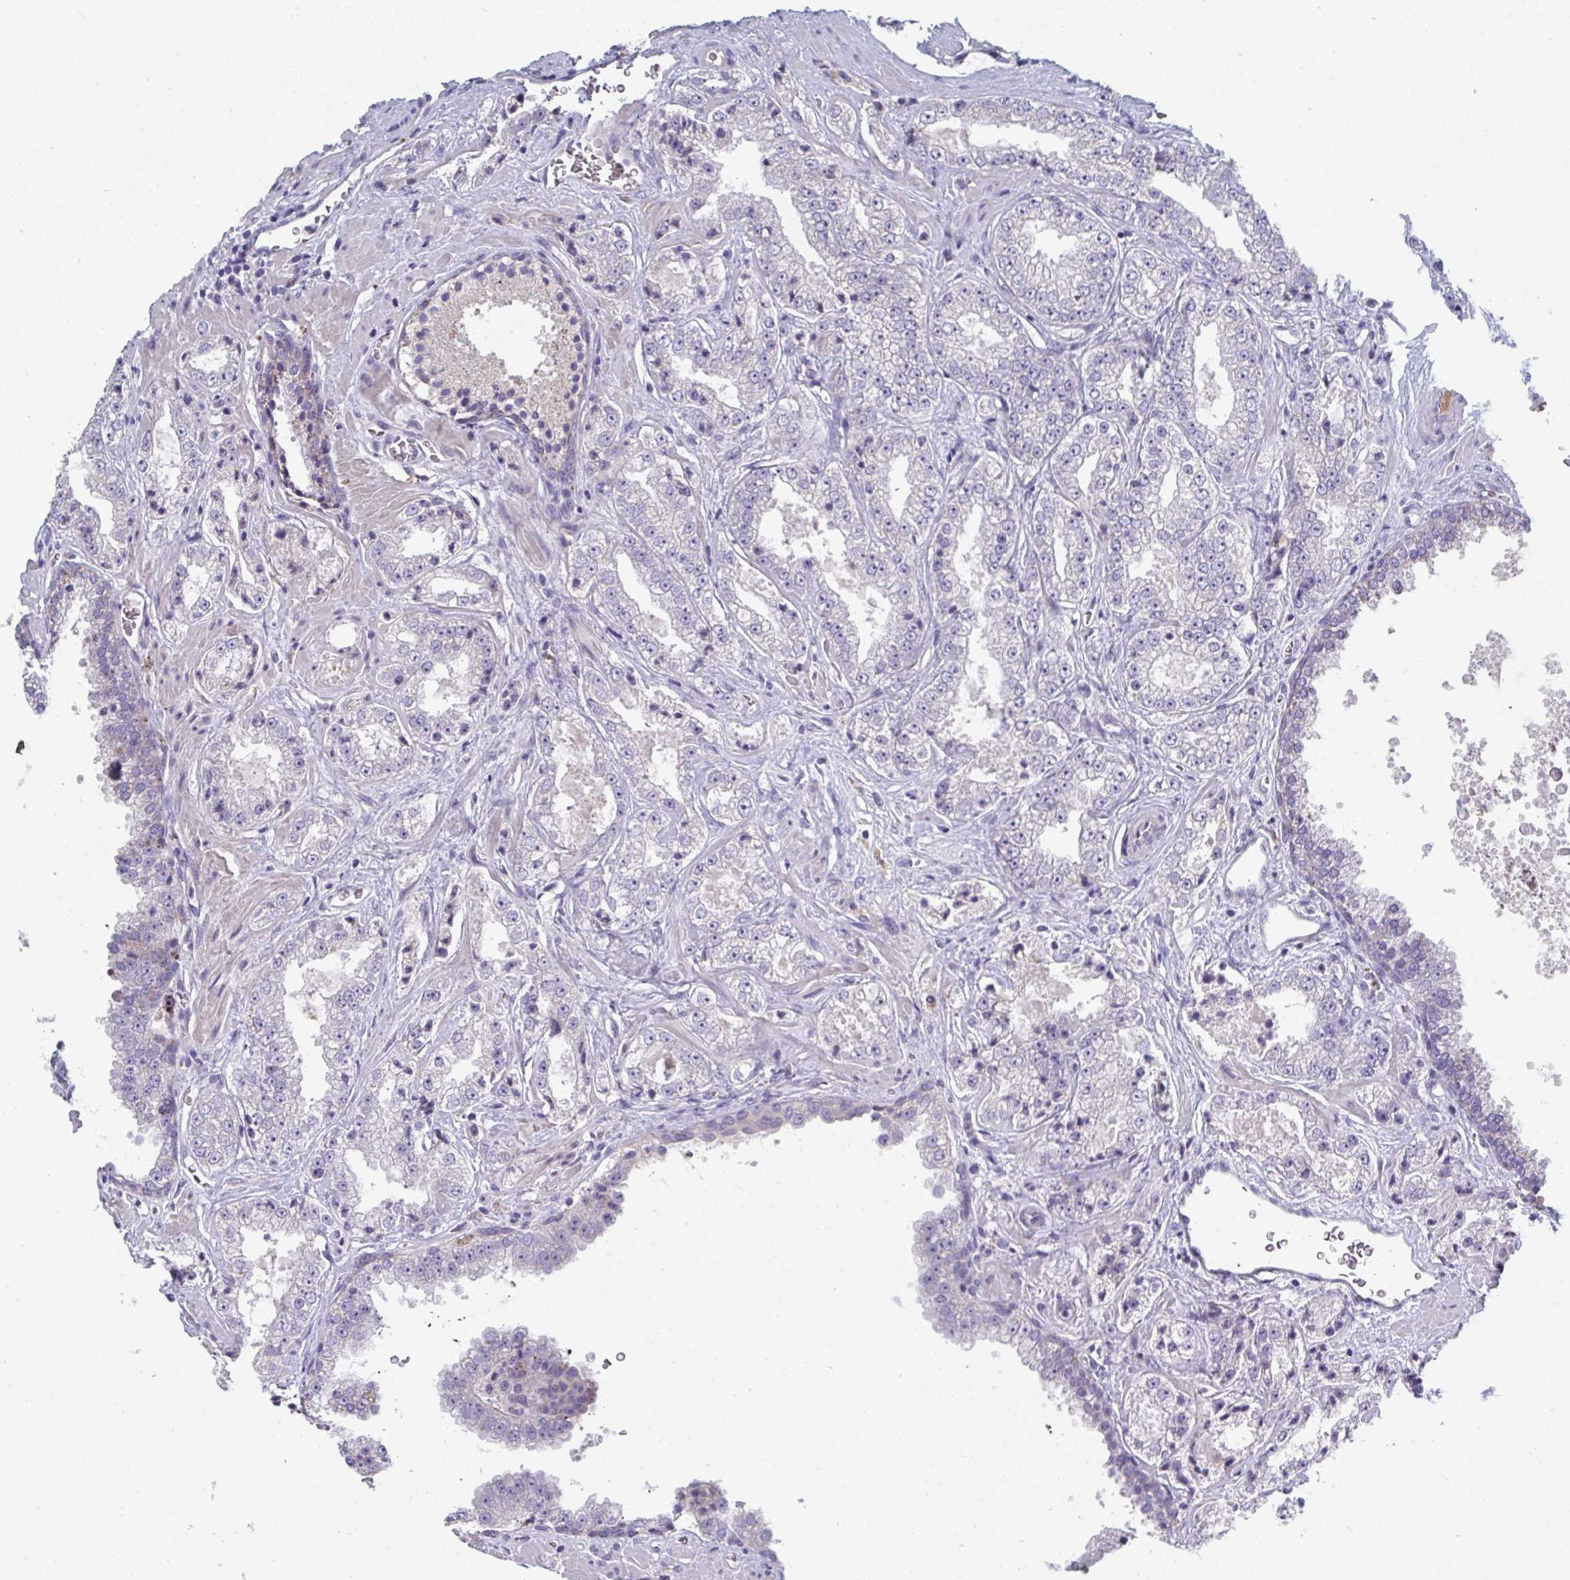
{"staining": {"intensity": "negative", "quantity": "none", "location": "none"}, "tissue": "prostate cancer", "cell_type": "Tumor cells", "image_type": "cancer", "snomed": [{"axis": "morphology", "description": "Adenocarcinoma, High grade"}, {"axis": "topography", "description": "Prostate"}], "caption": "Tumor cells show no significant protein expression in high-grade adenocarcinoma (prostate).", "gene": "HGFAC", "patient": {"sex": "male", "age": 67}}